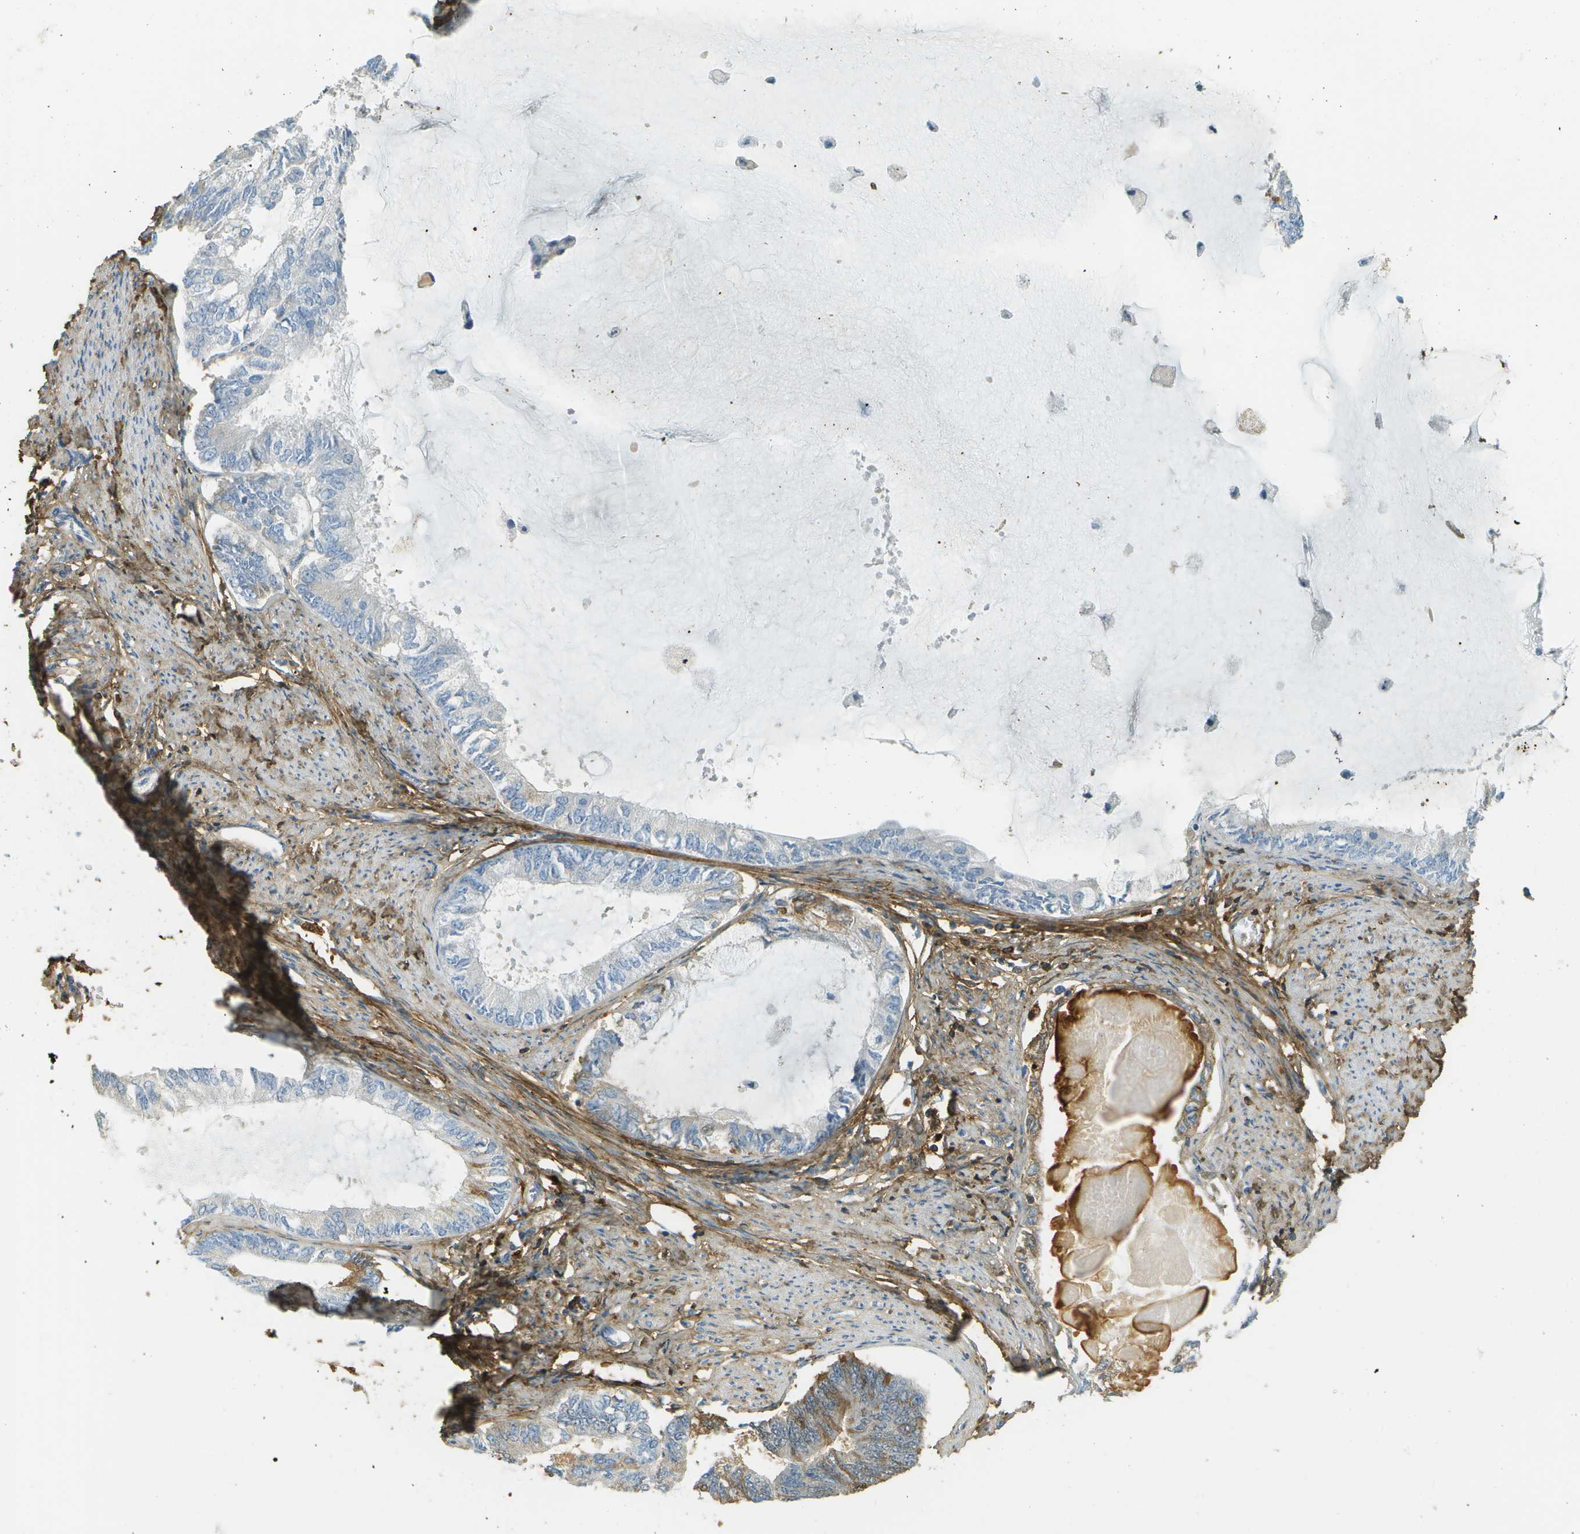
{"staining": {"intensity": "negative", "quantity": "none", "location": "none"}, "tissue": "endometrial cancer", "cell_type": "Tumor cells", "image_type": "cancer", "snomed": [{"axis": "morphology", "description": "Adenocarcinoma, NOS"}, {"axis": "topography", "description": "Endometrium"}], "caption": "Immunohistochemistry image of neoplastic tissue: human endometrial cancer (adenocarcinoma) stained with DAB (3,3'-diaminobenzidine) reveals no significant protein positivity in tumor cells.", "gene": "DCN", "patient": {"sex": "female", "age": 86}}